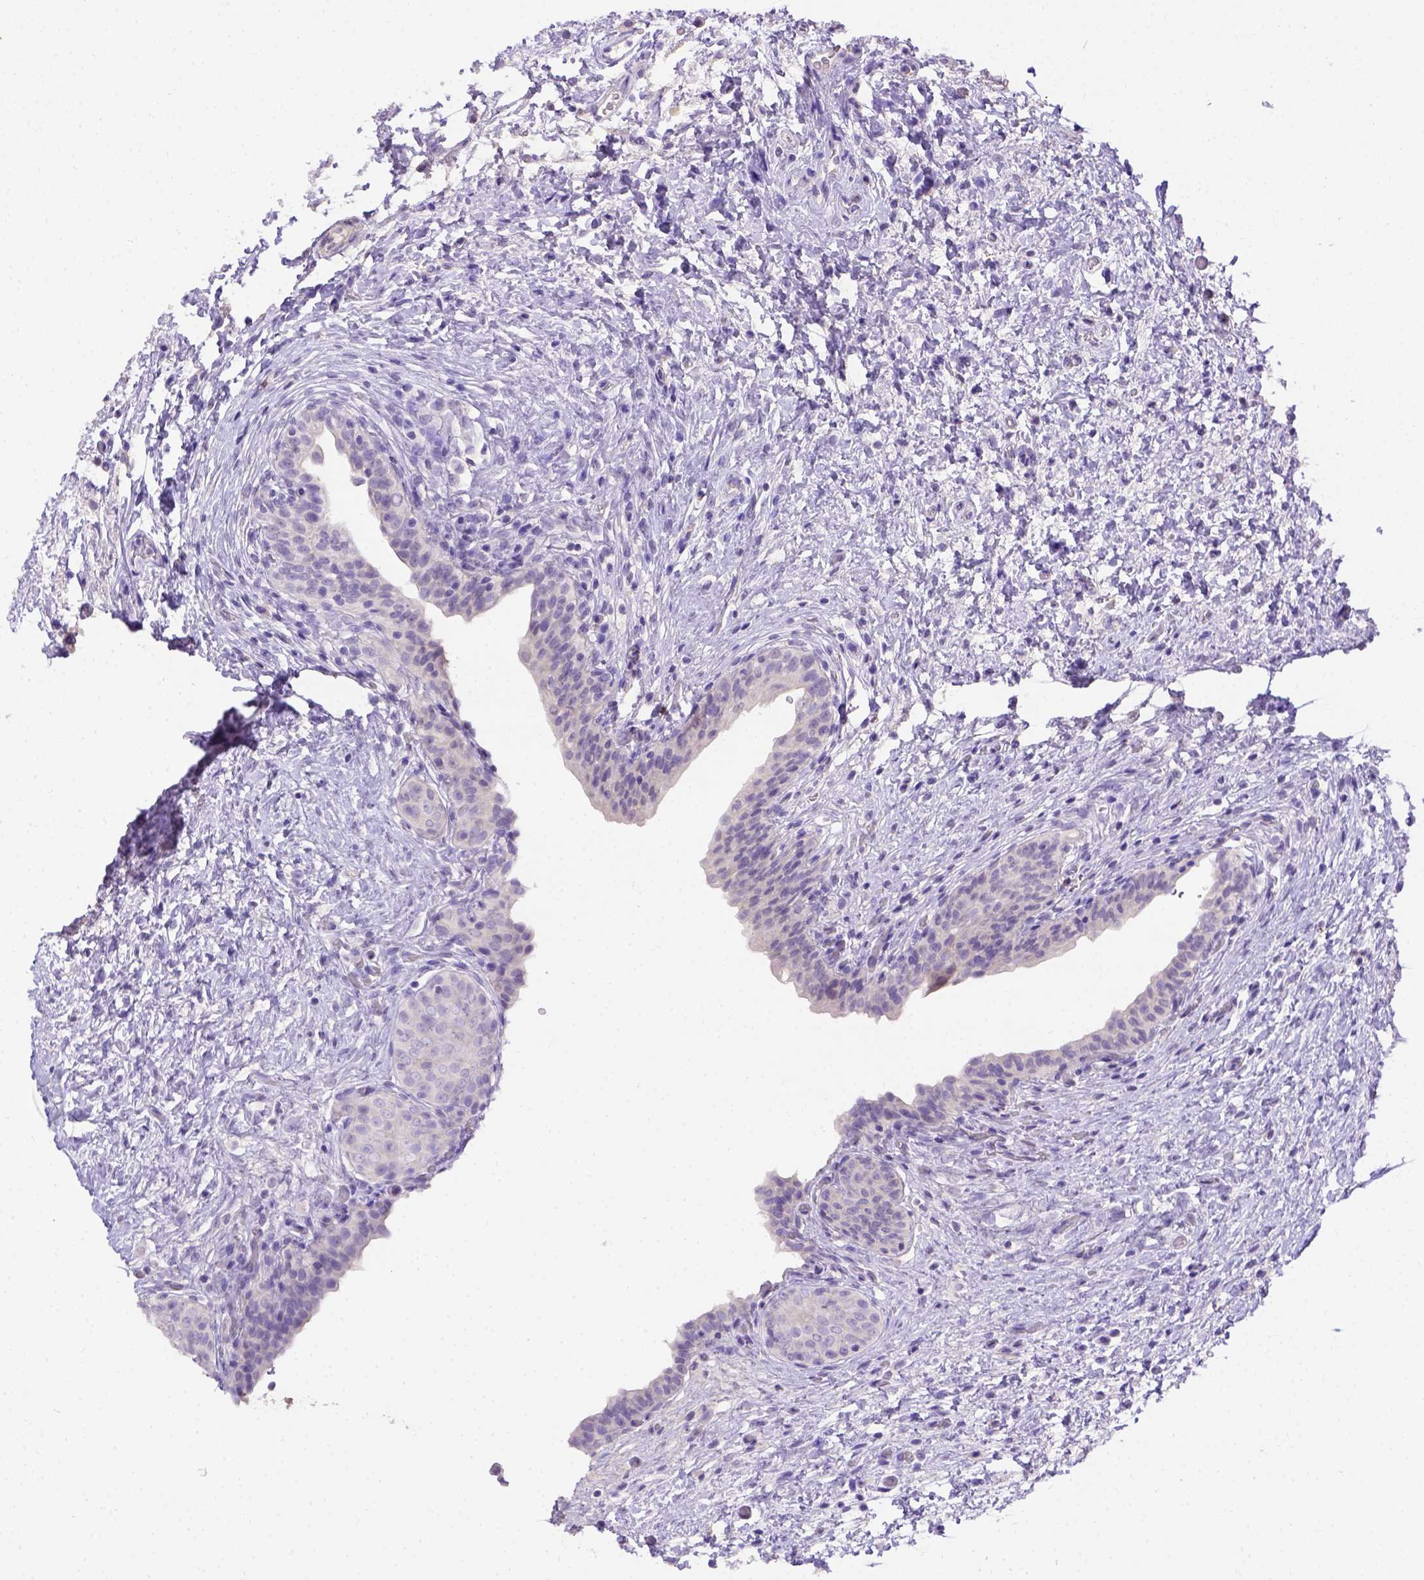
{"staining": {"intensity": "negative", "quantity": "none", "location": "none"}, "tissue": "urinary bladder", "cell_type": "Urothelial cells", "image_type": "normal", "snomed": [{"axis": "morphology", "description": "Normal tissue, NOS"}, {"axis": "topography", "description": "Urinary bladder"}], "caption": "The photomicrograph reveals no significant positivity in urothelial cells of urinary bladder. (Immunohistochemistry, brightfield microscopy, high magnification).", "gene": "B3GAT1", "patient": {"sex": "male", "age": 69}}